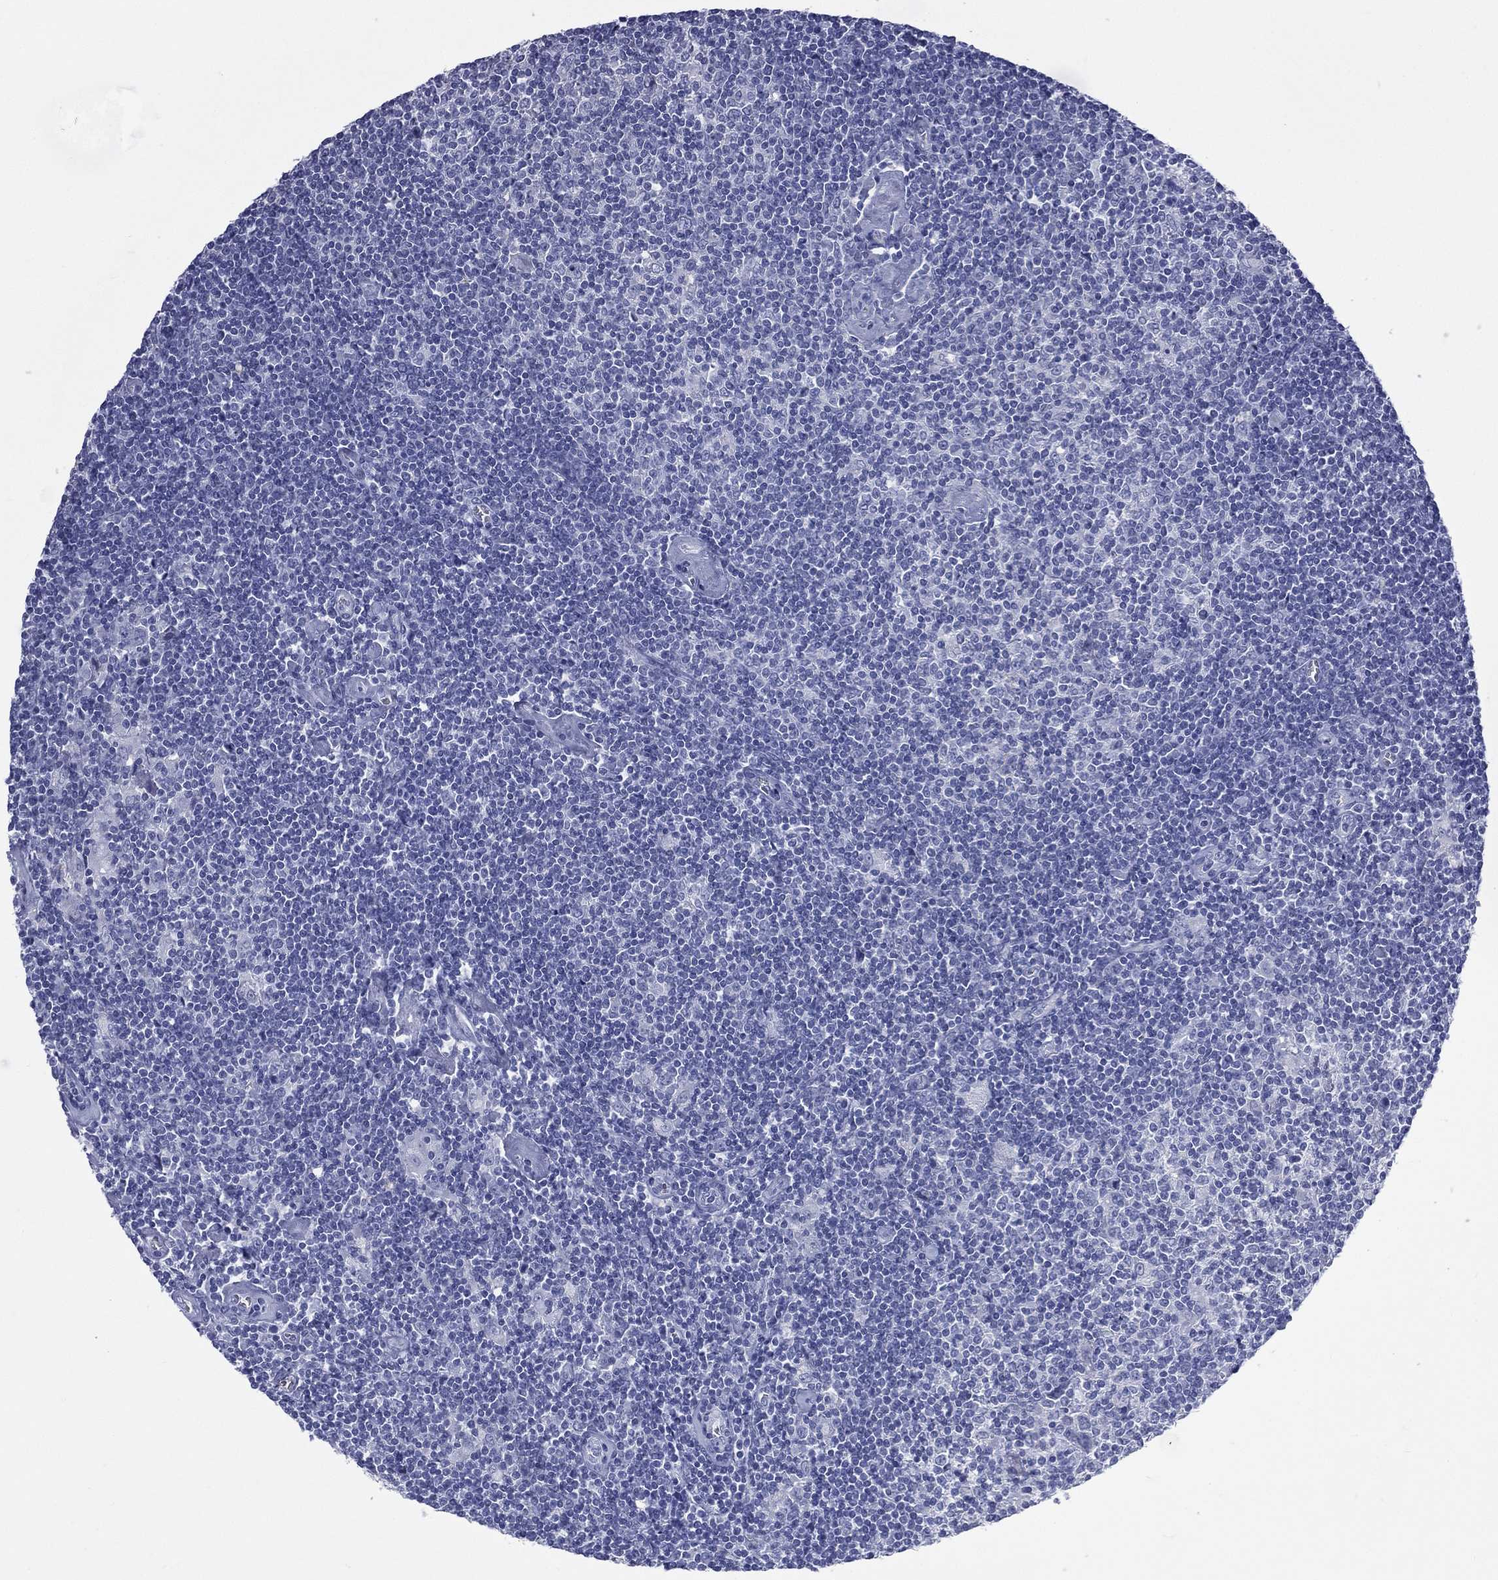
{"staining": {"intensity": "negative", "quantity": "none", "location": "none"}, "tissue": "lymphoma", "cell_type": "Tumor cells", "image_type": "cancer", "snomed": [{"axis": "morphology", "description": "Hodgkin's disease, NOS"}, {"axis": "topography", "description": "Lymph node"}], "caption": "This is an immunohistochemistry (IHC) micrograph of Hodgkin's disease. There is no expression in tumor cells.", "gene": "CES2", "patient": {"sex": "male", "age": 40}}